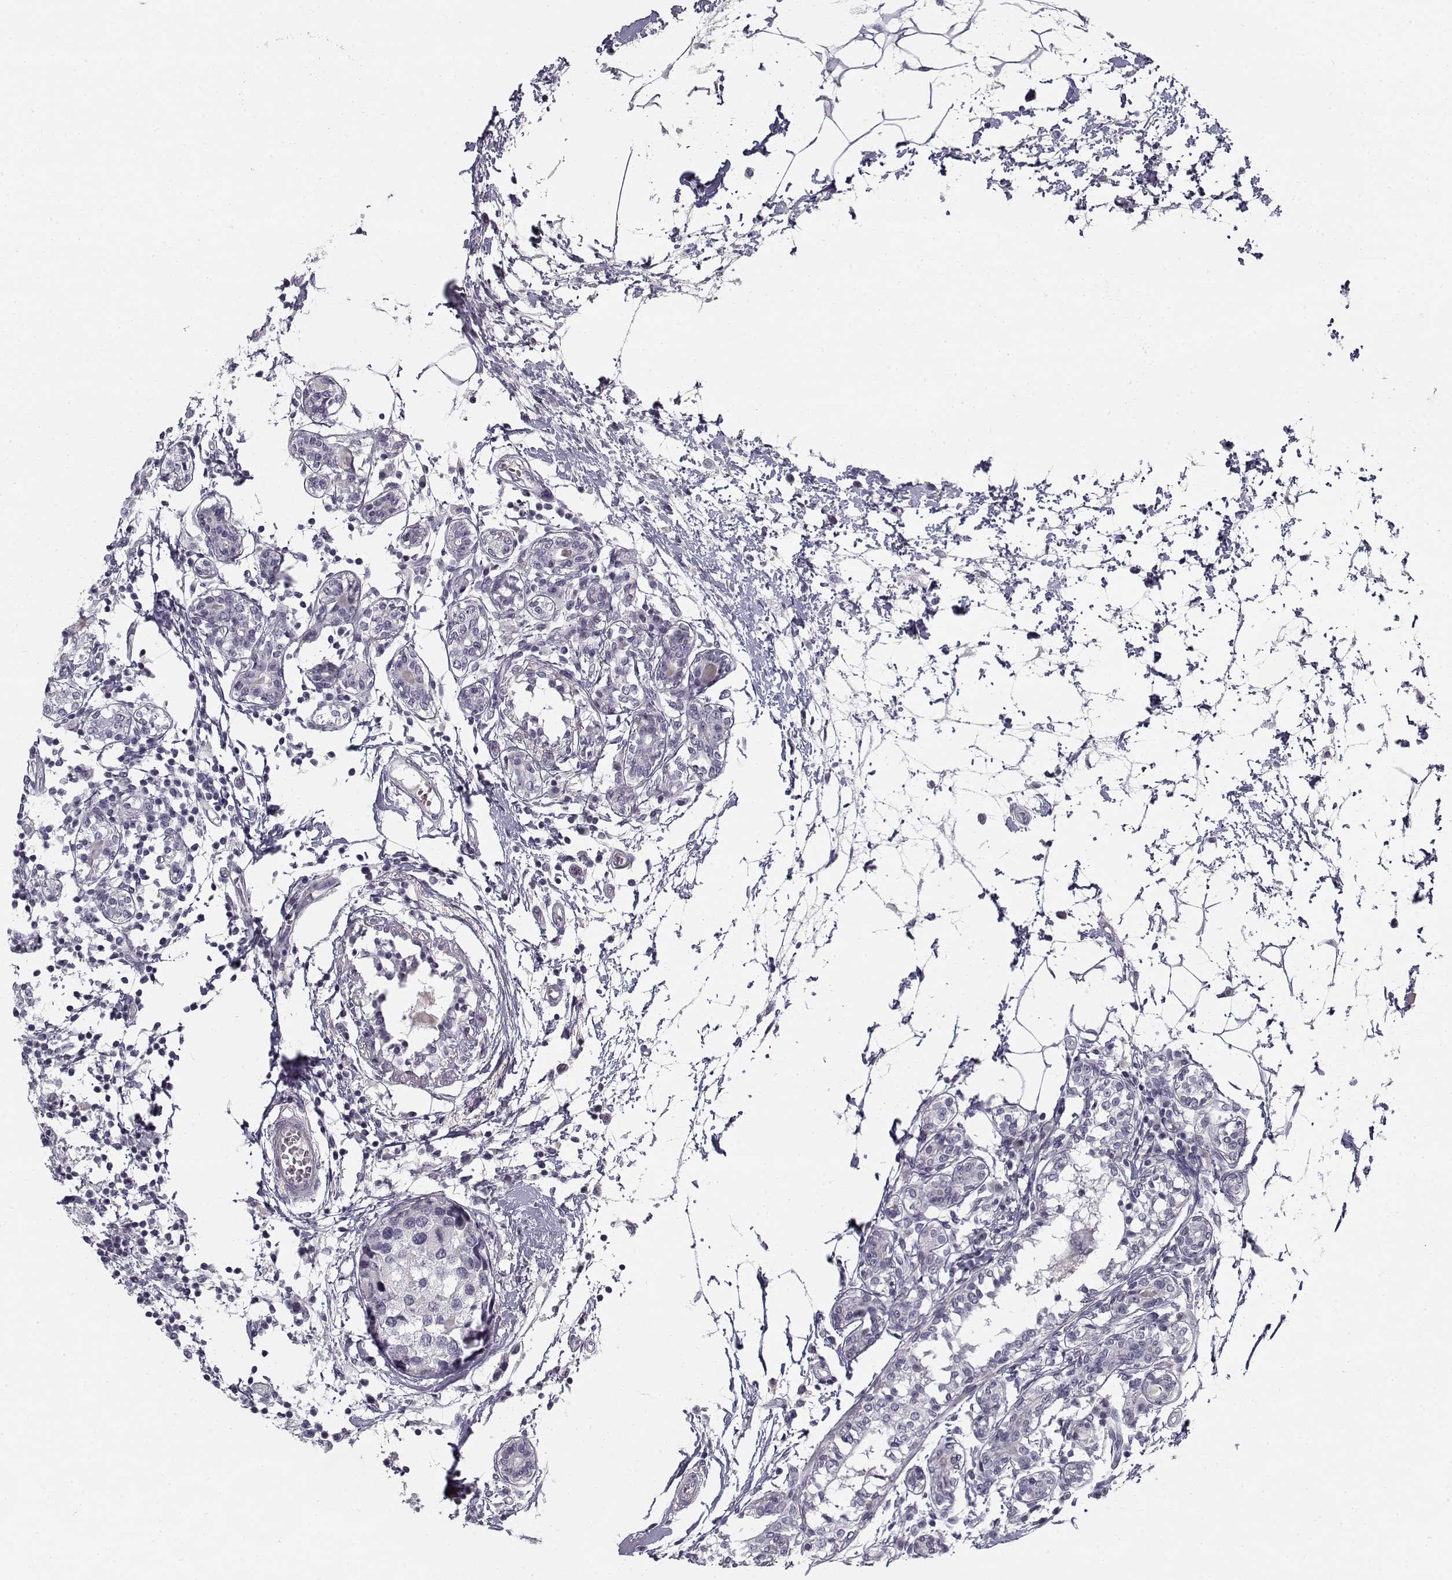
{"staining": {"intensity": "negative", "quantity": "none", "location": "none"}, "tissue": "breast cancer", "cell_type": "Tumor cells", "image_type": "cancer", "snomed": [{"axis": "morphology", "description": "Lobular carcinoma"}, {"axis": "topography", "description": "Breast"}], "caption": "Immunohistochemistry (IHC) of human breast cancer exhibits no staining in tumor cells.", "gene": "SNCA", "patient": {"sex": "female", "age": 59}}